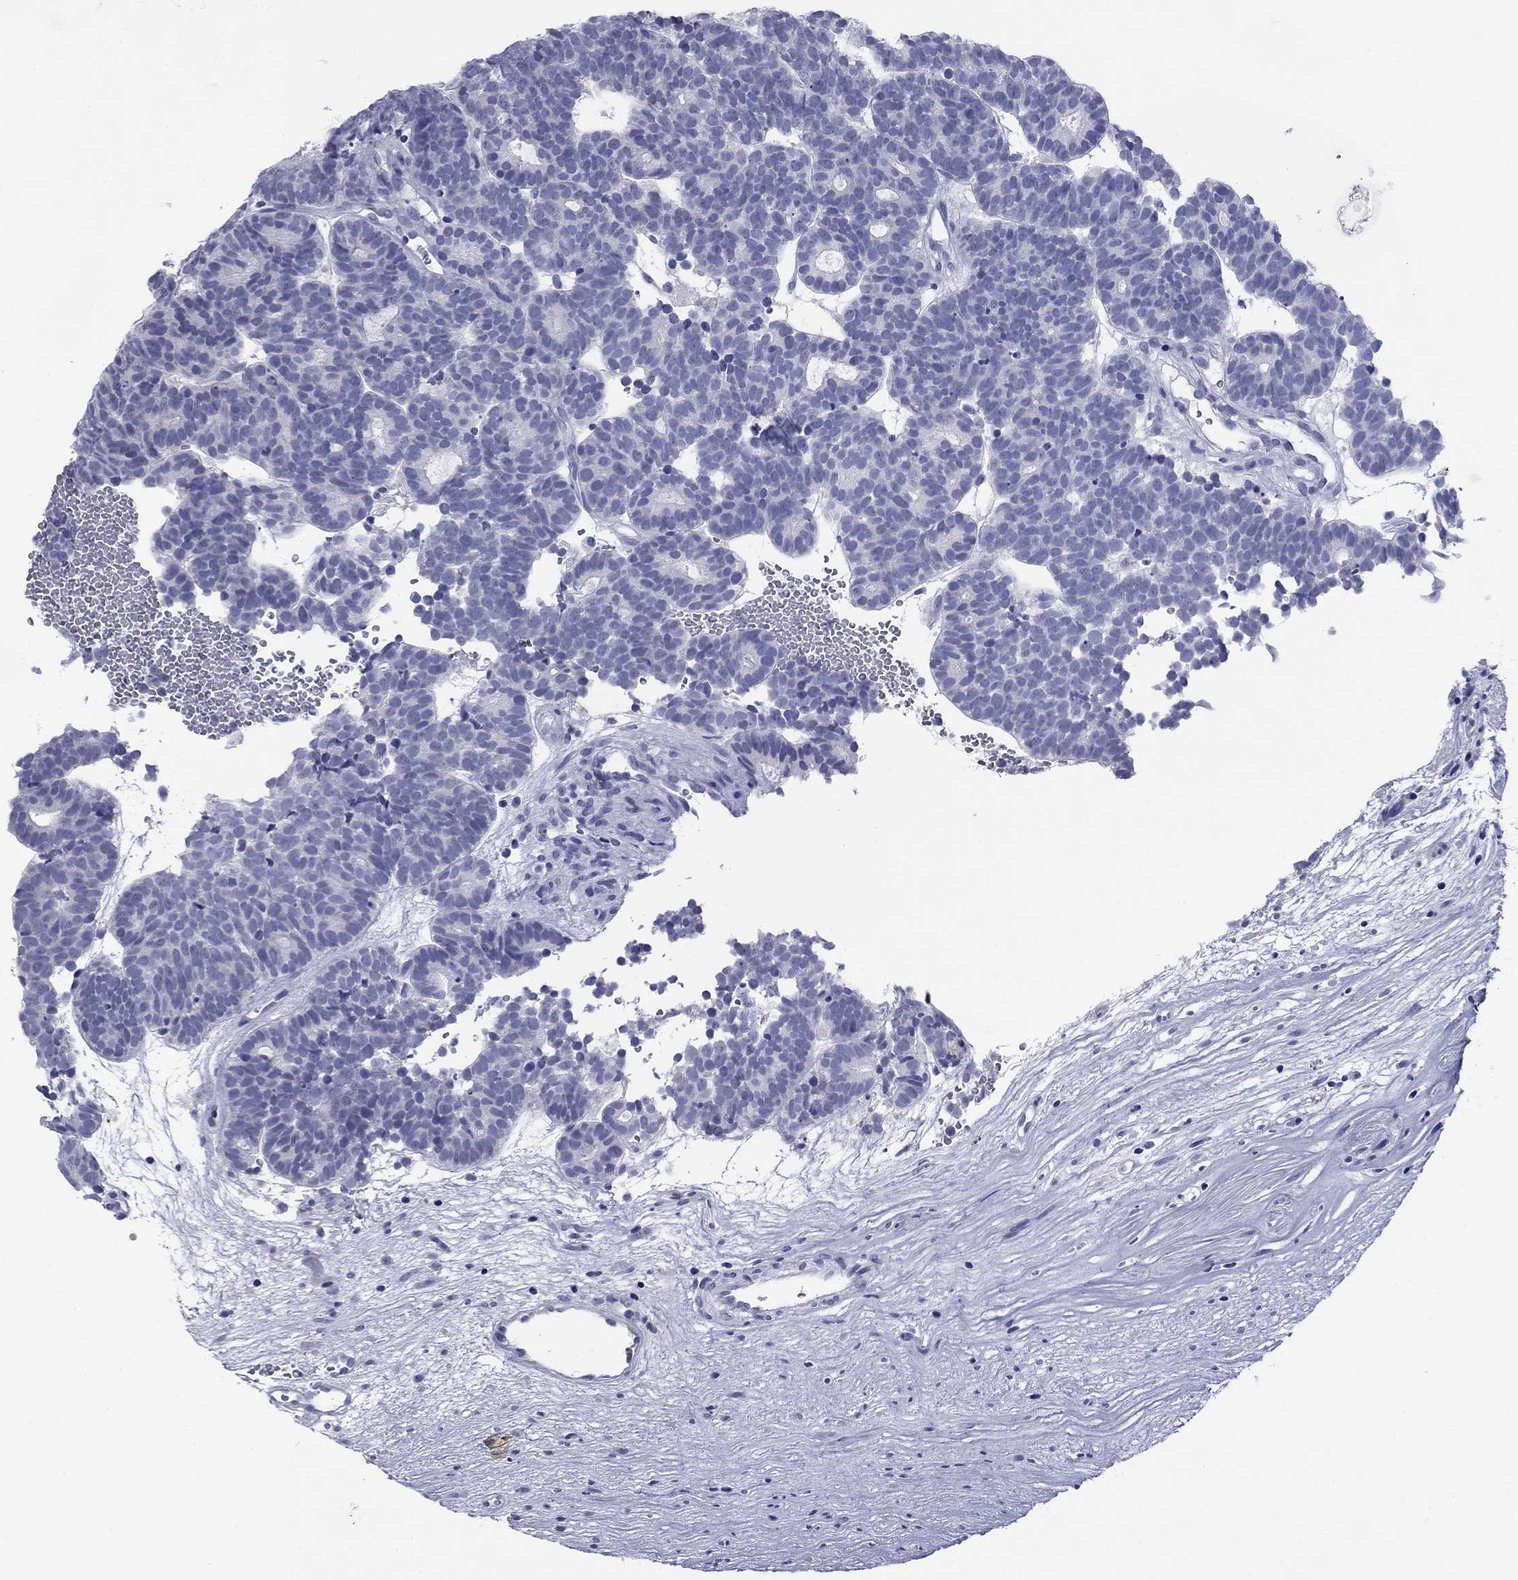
{"staining": {"intensity": "negative", "quantity": "none", "location": "none"}, "tissue": "head and neck cancer", "cell_type": "Tumor cells", "image_type": "cancer", "snomed": [{"axis": "morphology", "description": "Adenocarcinoma, NOS"}, {"axis": "topography", "description": "Head-Neck"}], "caption": "Tumor cells show no significant positivity in head and neck adenocarcinoma. (Stains: DAB immunohistochemistry (IHC) with hematoxylin counter stain, Microscopy: brightfield microscopy at high magnification).", "gene": "ABCC2", "patient": {"sex": "female", "age": 81}}